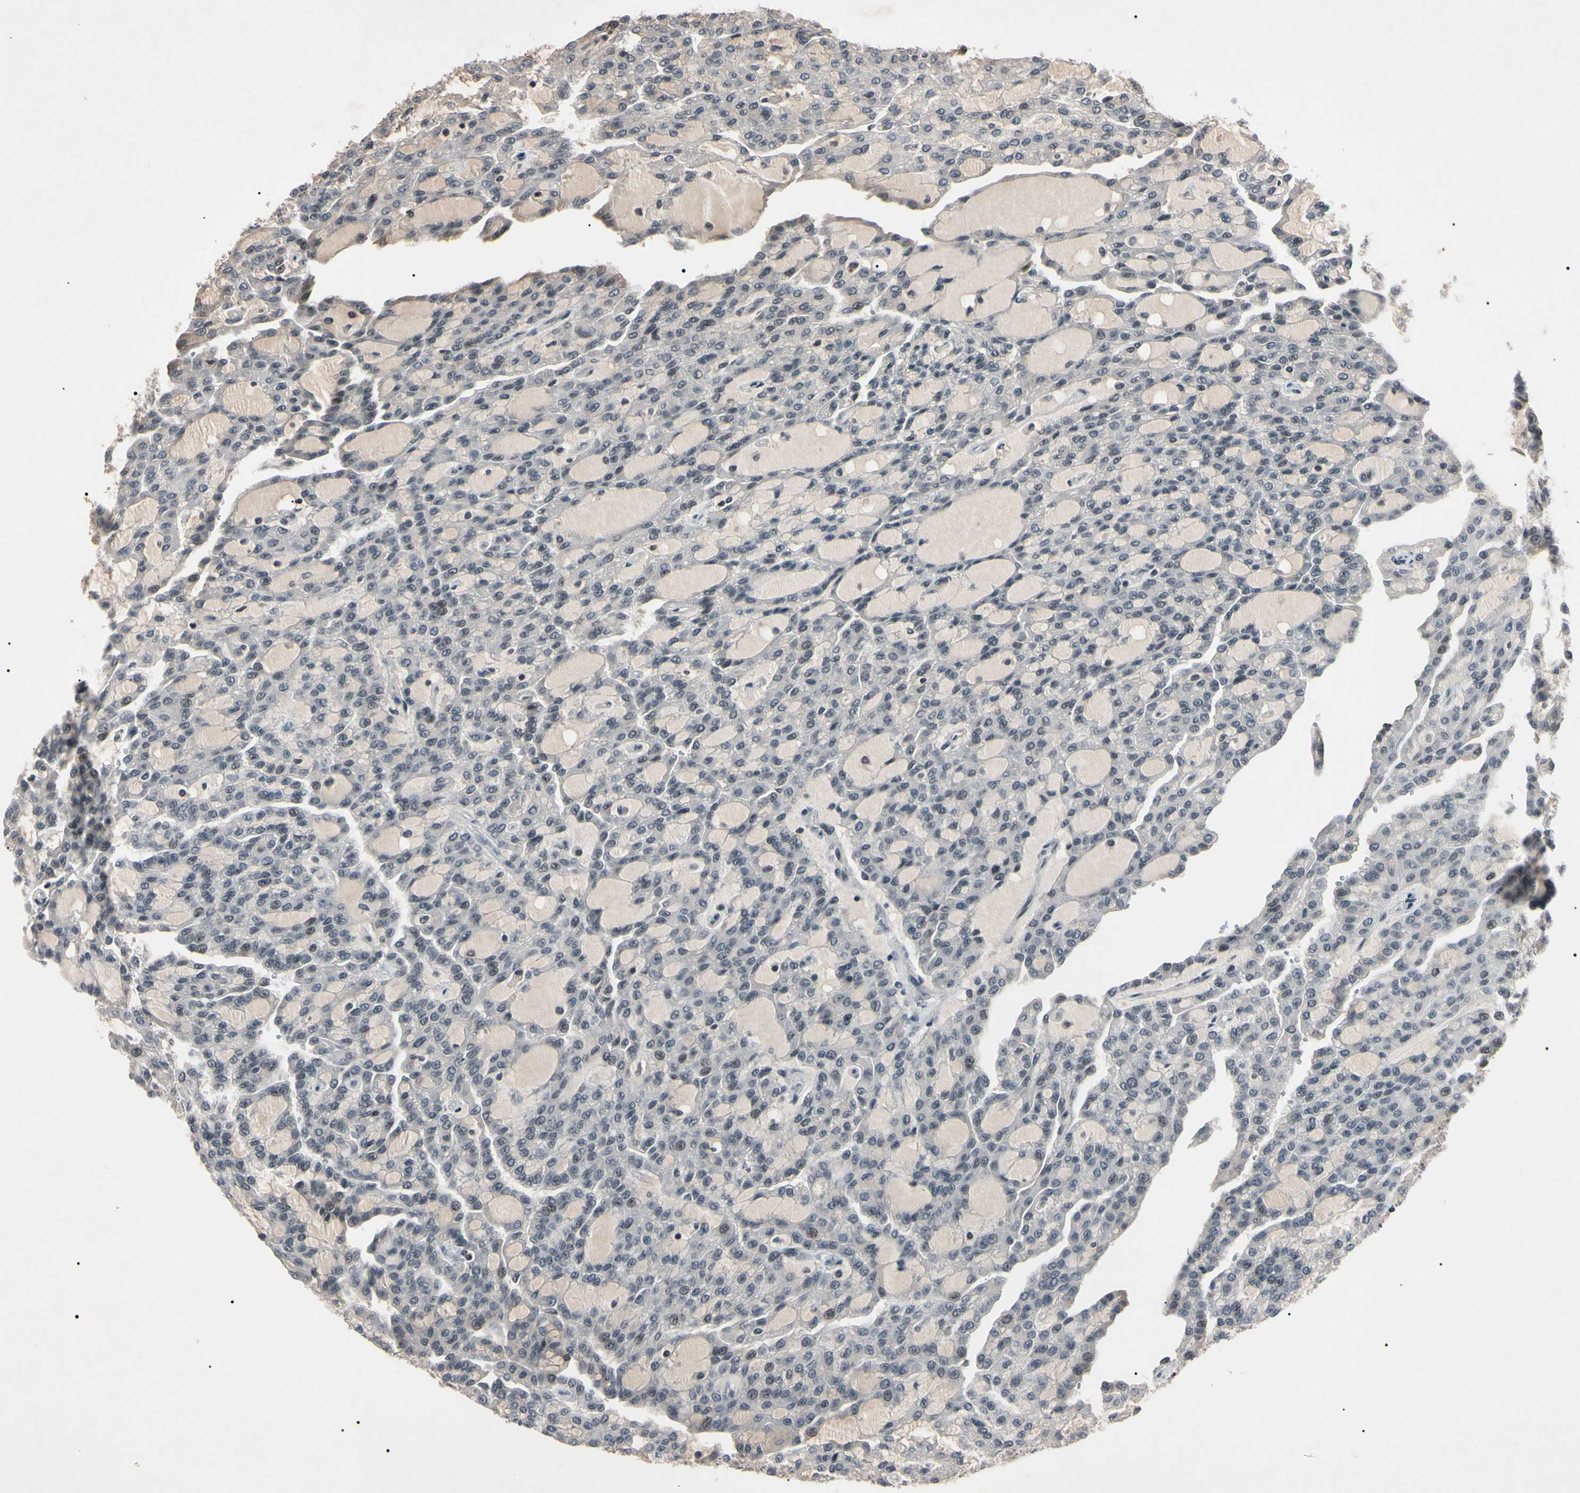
{"staining": {"intensity": "negative", "quantity": "none", "location": "none"}, "tissue": "renal cancer", "cell_type": "Tumor cells", "image_type": "cancer", "snomed": [{"axis": "morphology", "description": "Adenocarcinoma, NOS"}, {"axis": "topography", "description": "Kidney"}], "caption": "This is a photomicrograph of immunohistochemistry staining of renal cancer, which shows no expression in tumor cells. Brightfield microscopy of immunohistochemistry (IHC) stained with DAB (3,3'-diaminobenzidine) (brown) and hematoxylin (blue), captured at high magnification.", "gene": "YY1", "patient": {"sex": "male", "age": 63}}